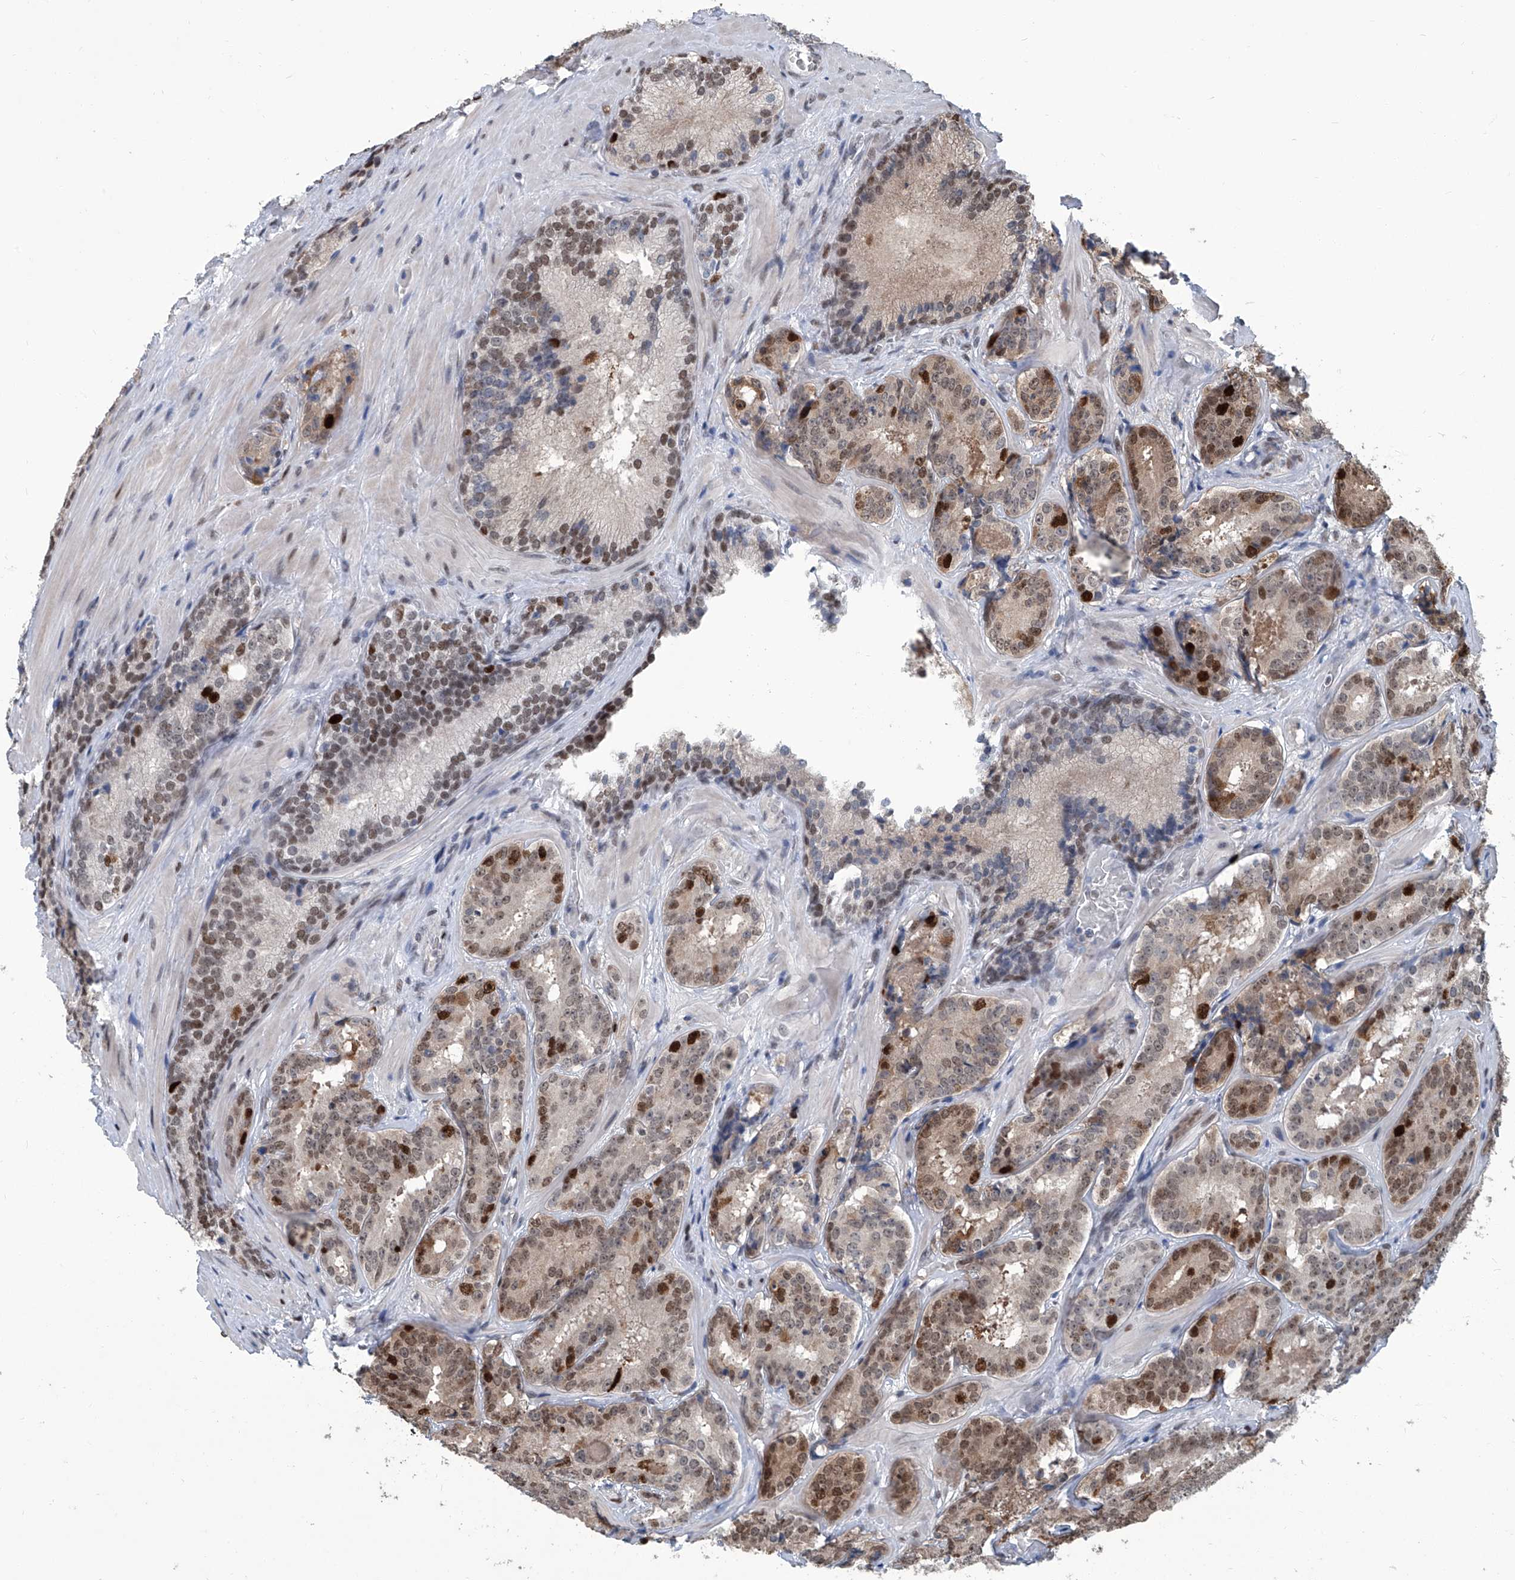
{"staining": {"intensity": "moderate", "quantity": "25%-75%", "location": "nuclear"}, "tissue": "prostate cancer", "cell_type": "Tumor cells", "image_type": "cancer", "snomed": [{"axis": "morphology", "description": "Adenocarcinoma, High grade"}, {"axis": "topography", "description": "Prostate"}], "caption": "IHC staining of prostate cancer, which demonstrates medium levels of moderate nuclear staining in approximately 25%-75% of tumor cells indicating moderate nuclear protein positivity. The staining was performed using DAB (3,3'-diaminobenzidine) (brown) for protein detection and nuclei were counterstained in hematoxylin (blue).", "gene": "PCNA", "patient": {"sex": "male", "age": 57}}